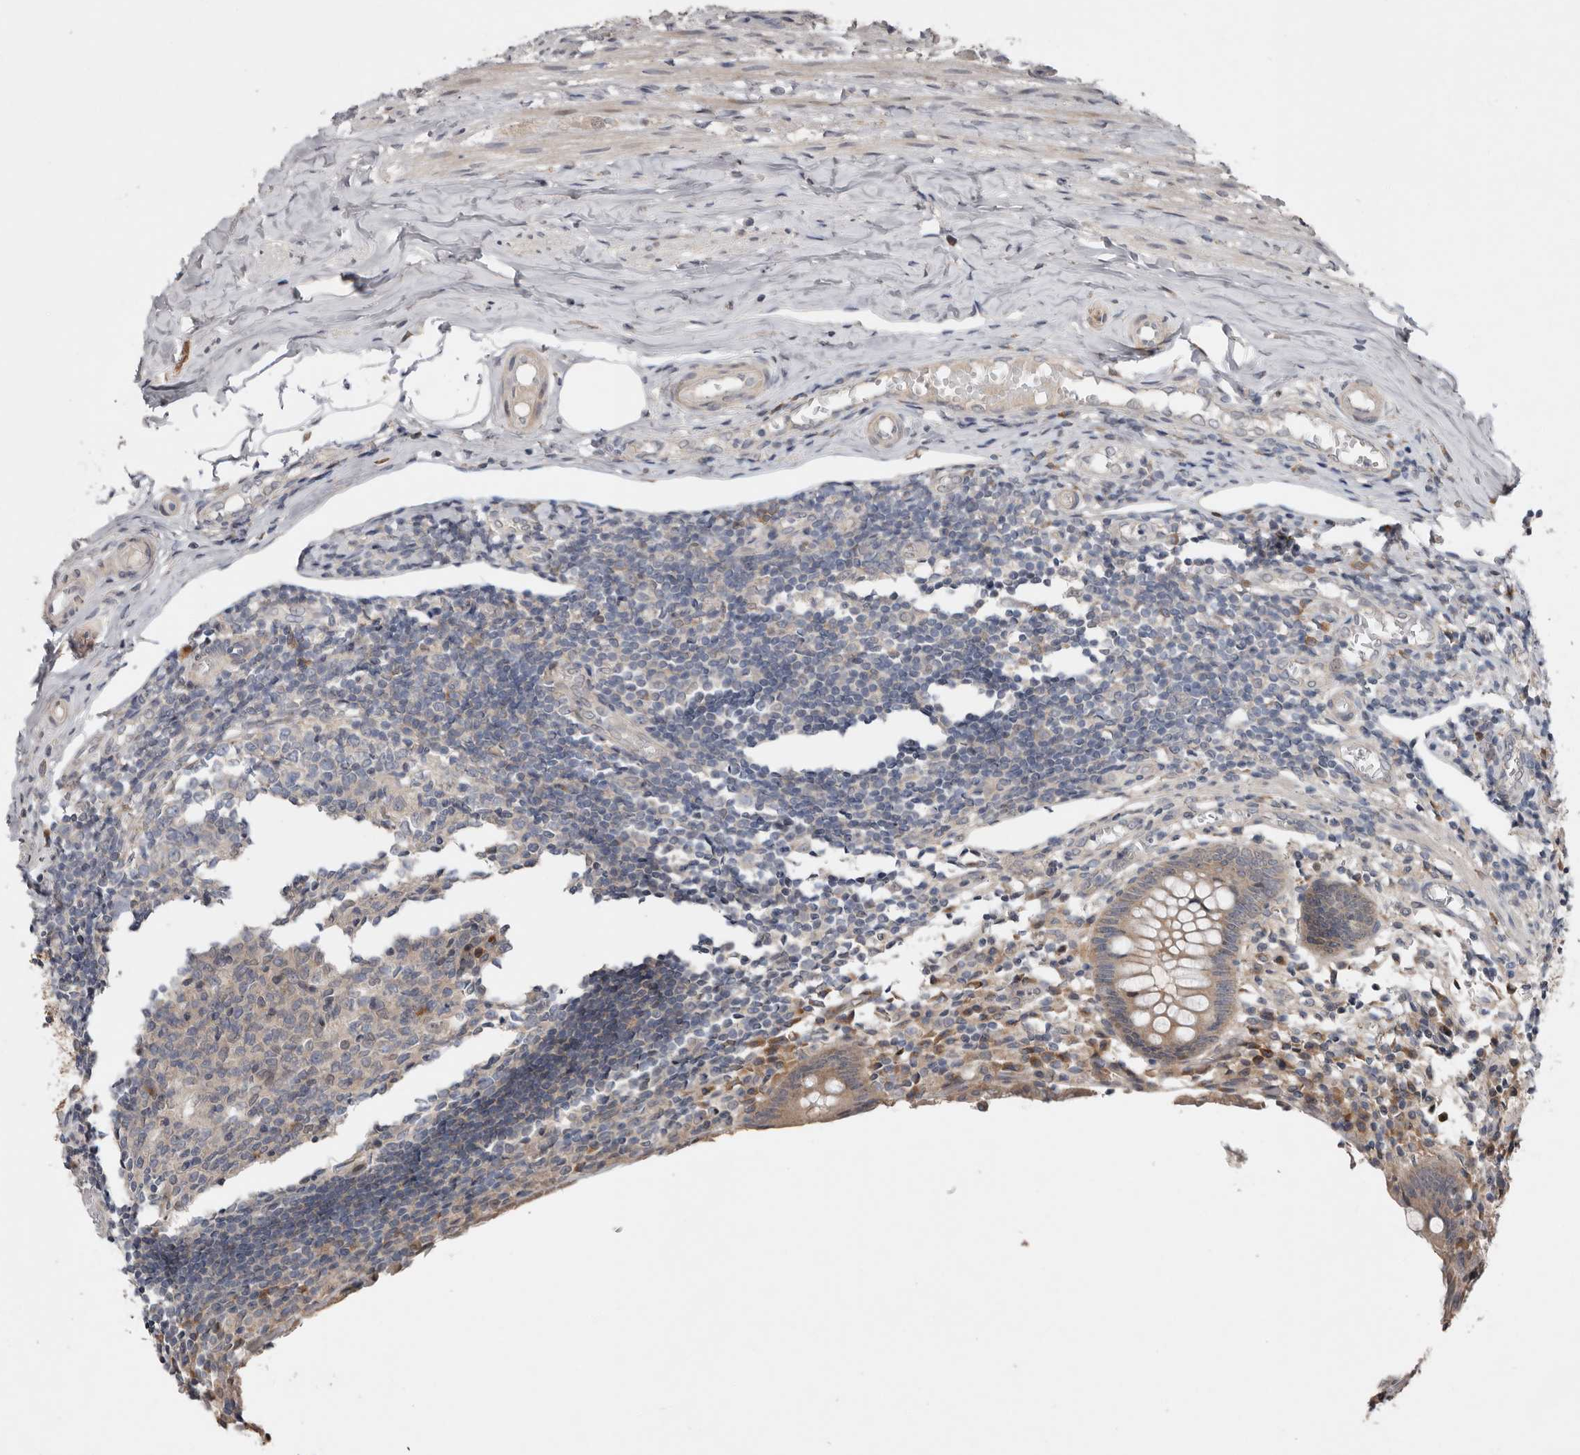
{"staining": {"intensity": "weak", "quantity": ">75%", "location": "cytoplasmic/membranous"}, "tissue": "appendix", "cell_type": "Glandular cells", "image_type": "normal", "snomed": [{"axis": "morphology", "description": "Normal tissue, NOS"}, {"axis": "topography", "description": "Appendix"}], "caption": "Unremarkable appendix exhibits weak cytoplasmic/membranous positivity in approximately >75% of glandular cells Nuclei are stained in blue..", "gene": "CHML", "patient": {"sex": "female", "age": 17}}